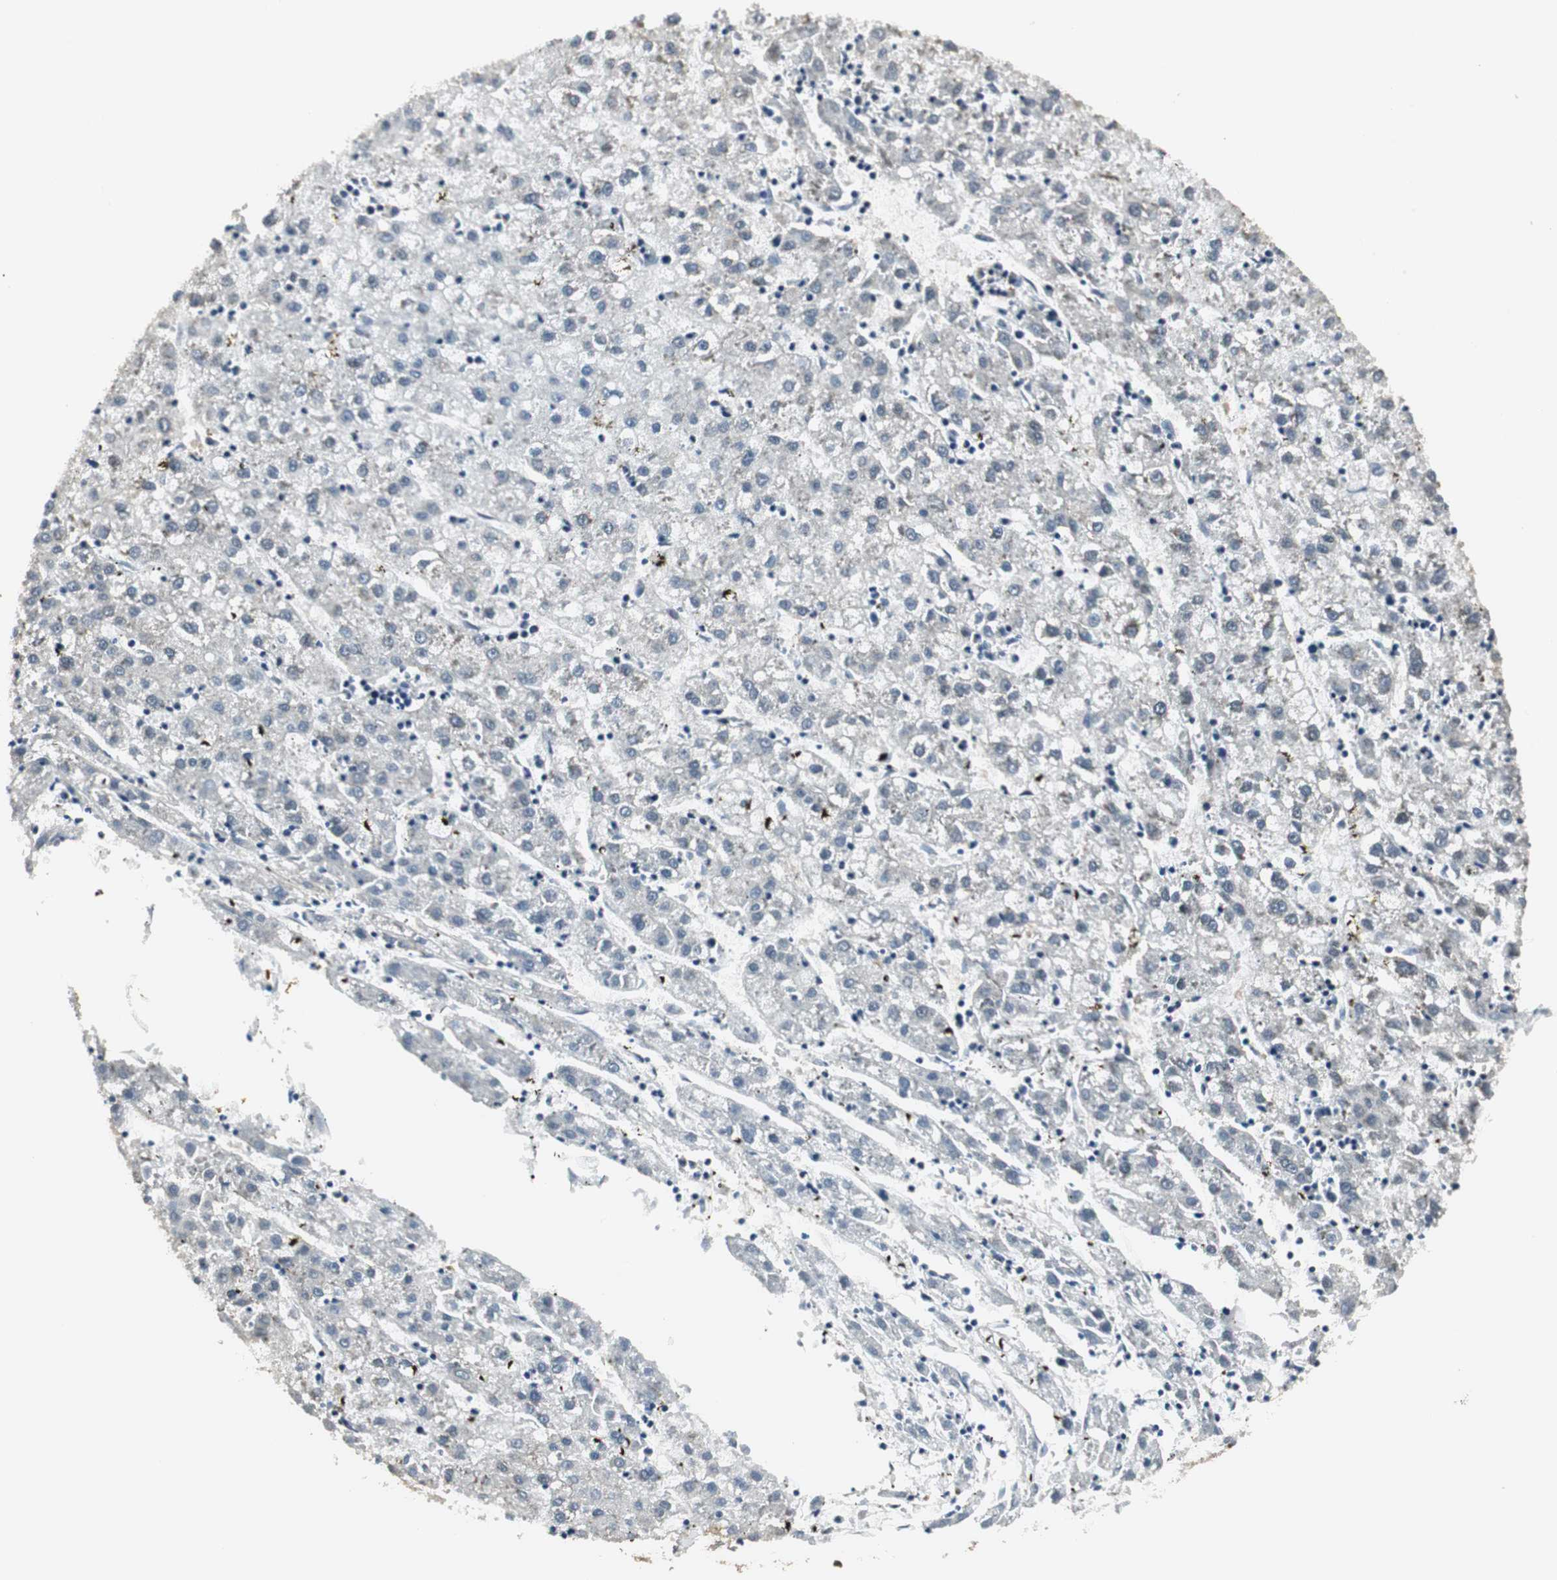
{"staining": {"intensity": "negative", "quantity": "none", "location": "none"}, "tissue": "liver cancer", "cell_type": "Tumor cells", "image_type": "cancer", "snomed": [{"axis": "morphology", "description": "Carcinoma, Hepatocellular, NOS"}, {"axis": "topography", "description": "Liver"}], "caption": "DAB (3,3'-diaminobenzidine) immunohistochemical staining of liver cancer exhibits no significant expression in tumor cells.", "gene": "CCT5", "patient": {"sex": "male", "age": 72}}